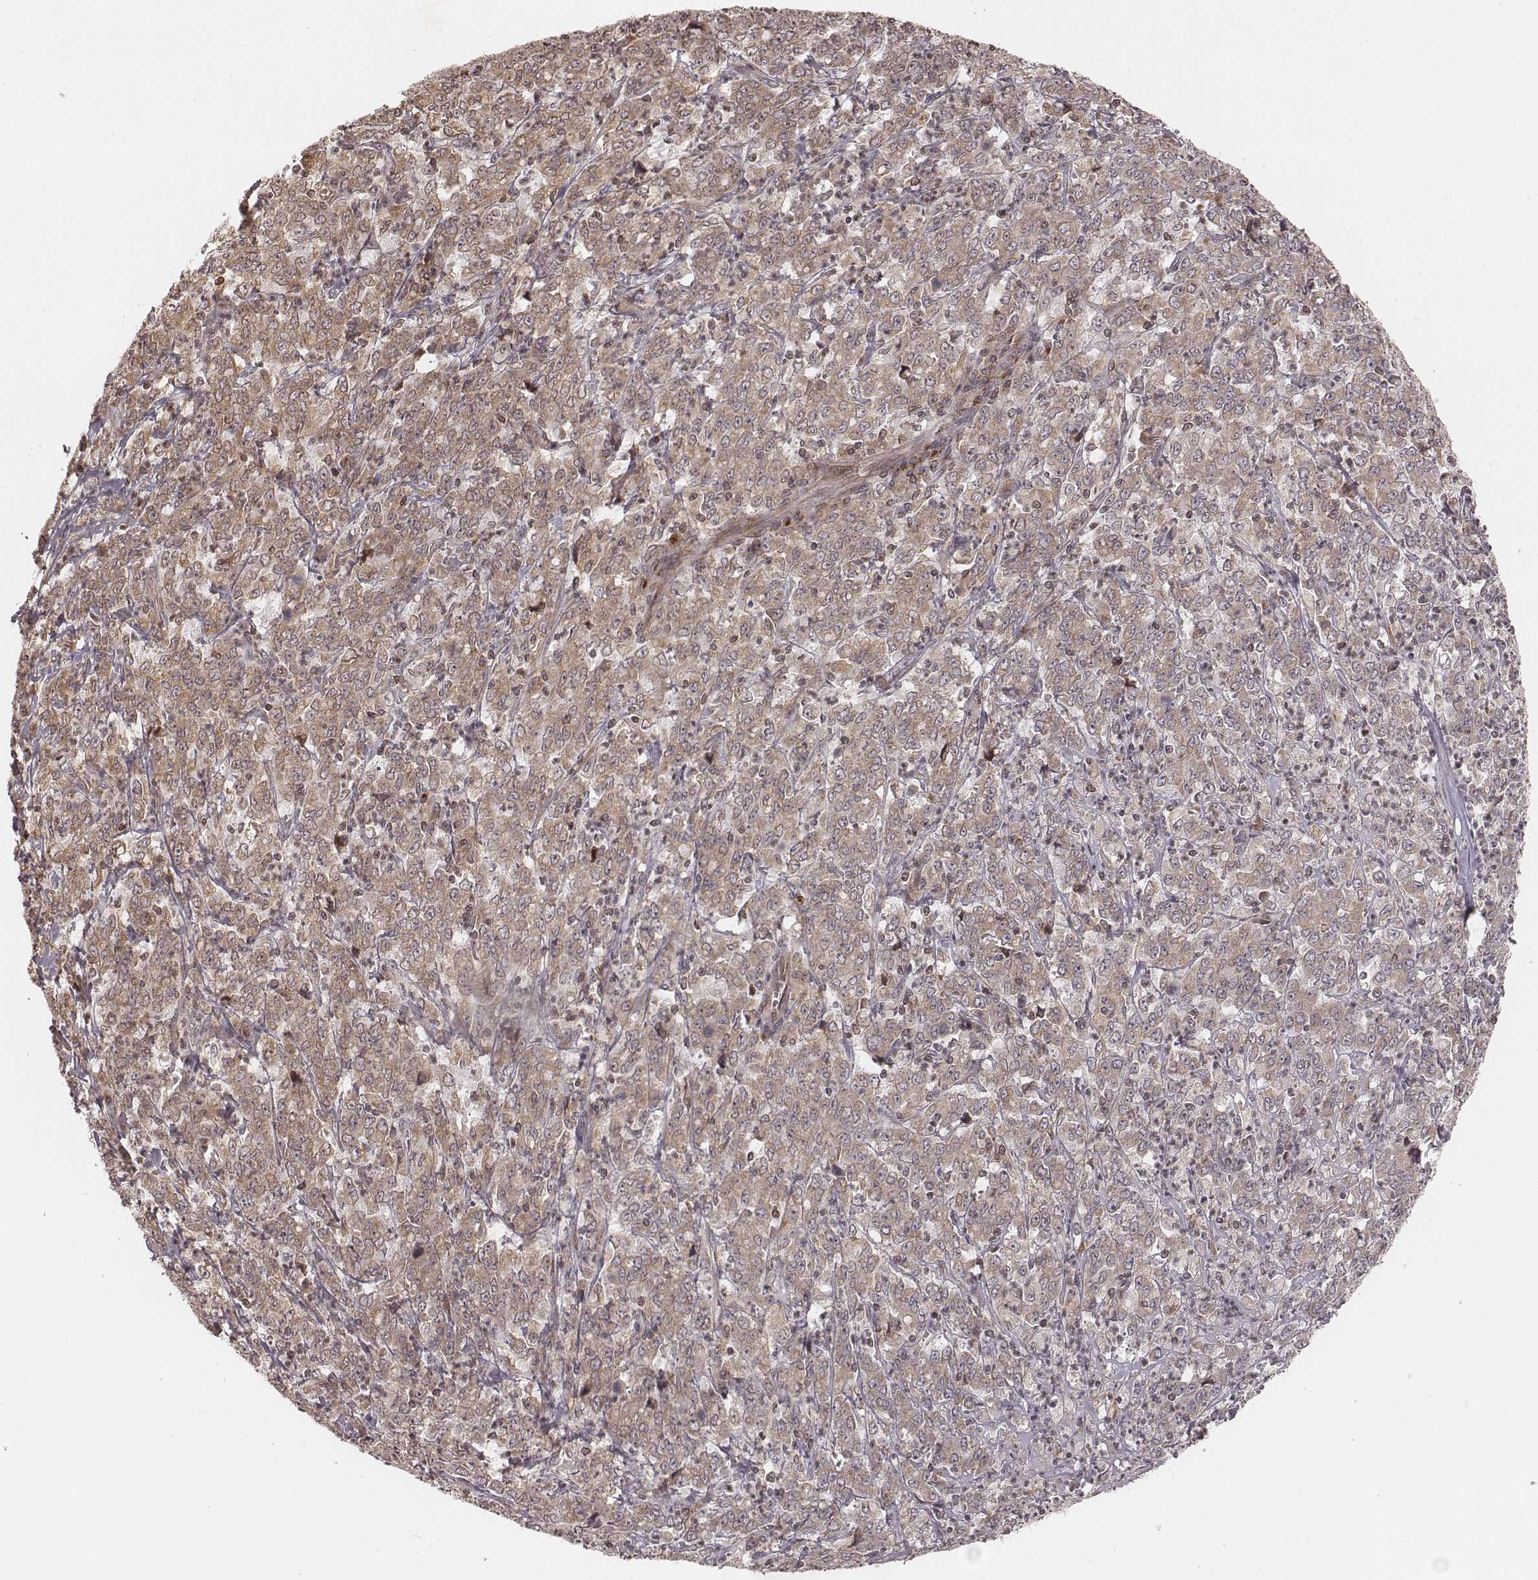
{"staining": {"intensity": "weak", "quantity": ">75%", "location": "cytoplasmic/membranous"}, "tissue": "stomach cancer", "cell_type": "Tumor cells", "image_type": "cancer", "snomed": [{"axis": "morphology", "description": "Adenocarcinoma, NOS"}, {"axis": "topography", "description": "Stomach, lower"}], "caption": "DAB (3,3'-diaminobenzidine) immunohistochemical staining of human stomach cancer (adenocarcinoma) demonstrates weak cytoplasmic/membranous protein staining in approximately >75% of tumor cells.", "gene": "MYO19", "patient": {"sex": "female", "age": 71}}